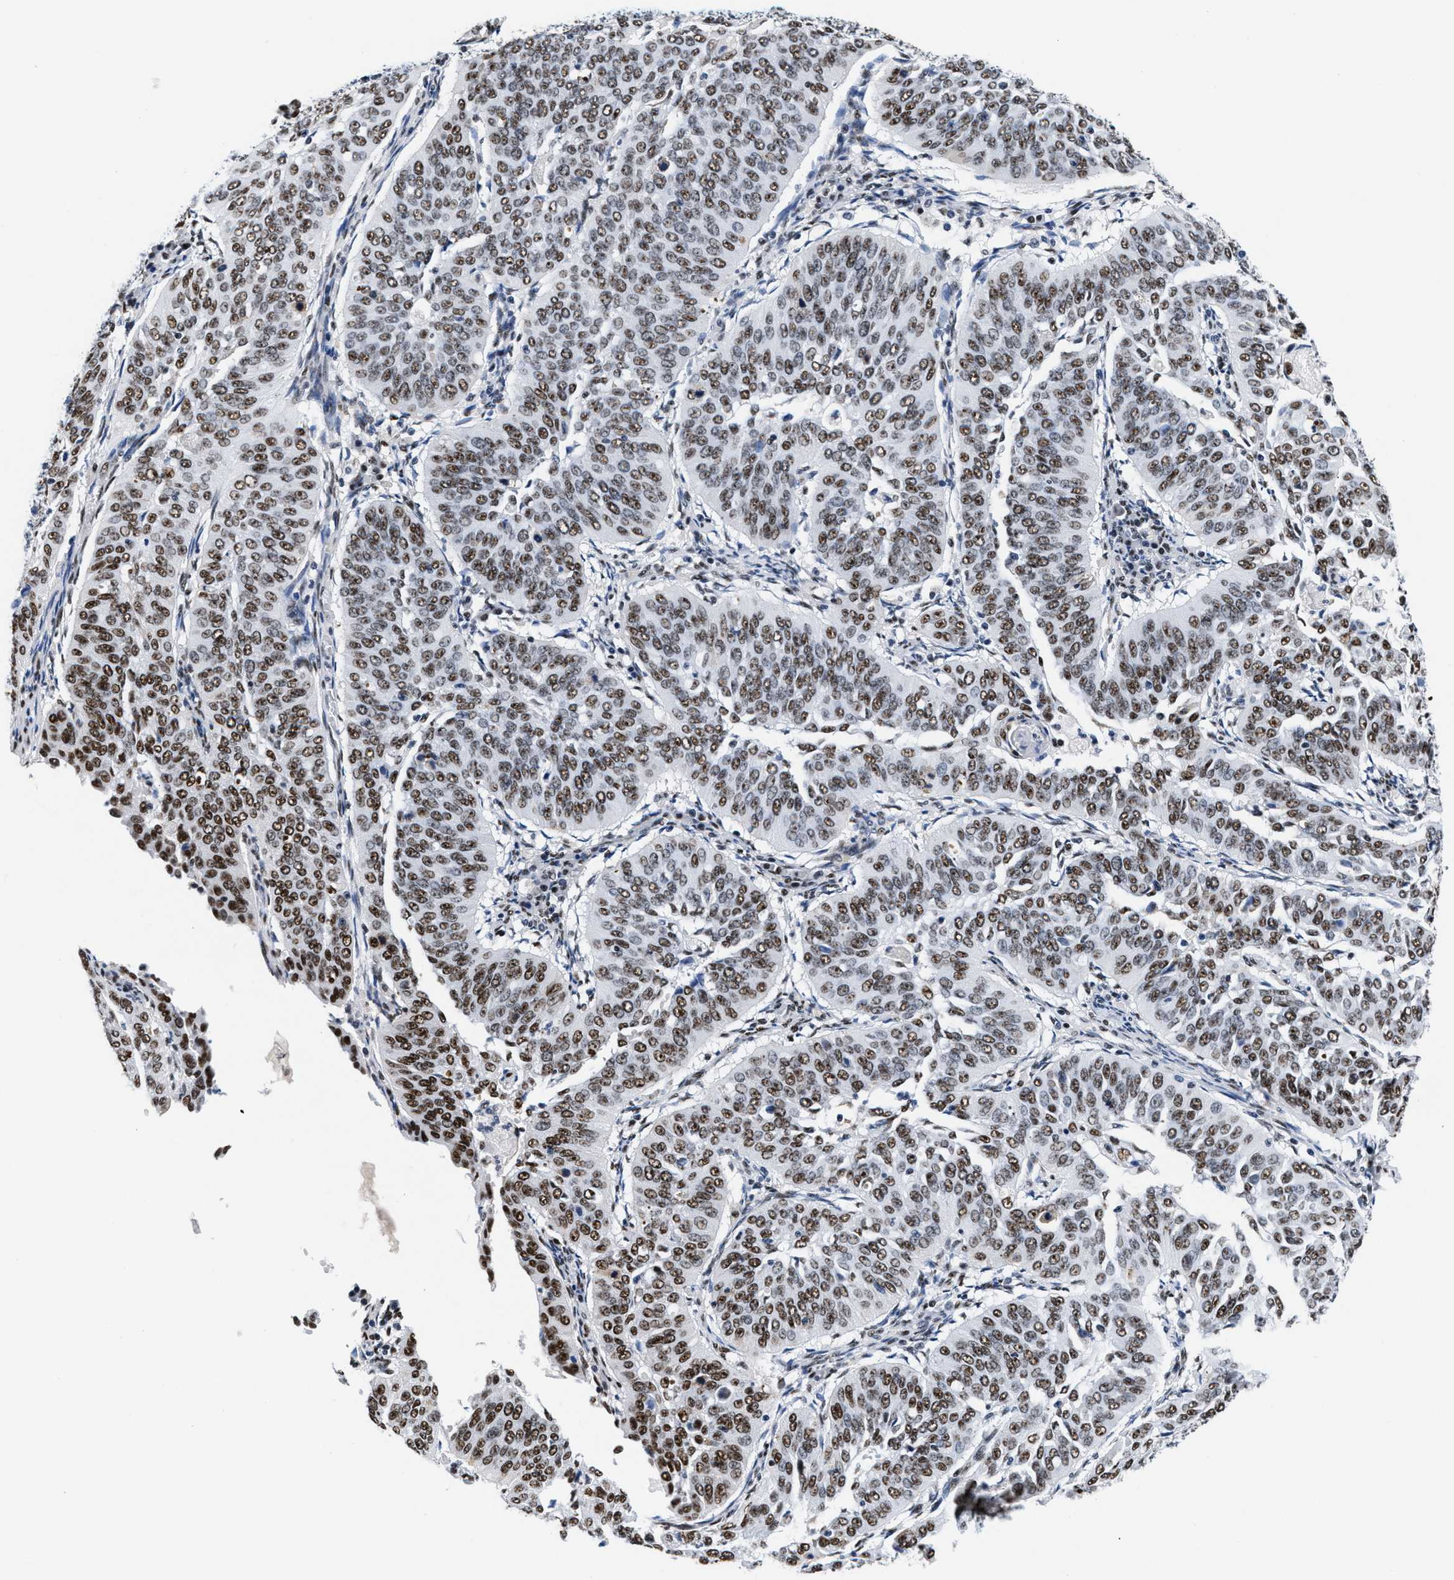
{"staining": {"intensity": "strong", "quantity": ">75%", "location": "nuclear"}, "tissue": "cervical cancer", "cell_type": "Tumor cells", "image_type": "cancer", "snomed": [{"axis": "morphology", "description": "Normal tissue, NOS"}, {"axis": "morphology", "description": "Squamous cell carcinoma, NOS"}, {"axis": "topography", "description": "Cervix"}], "caption": "Protein staining of cervical squamous cell carcinoma tissue reveals strong nuclear expression in about >75% of tumor cells.", "gene": "RAD50", "patient": {"sex": "female", "age": 39}}